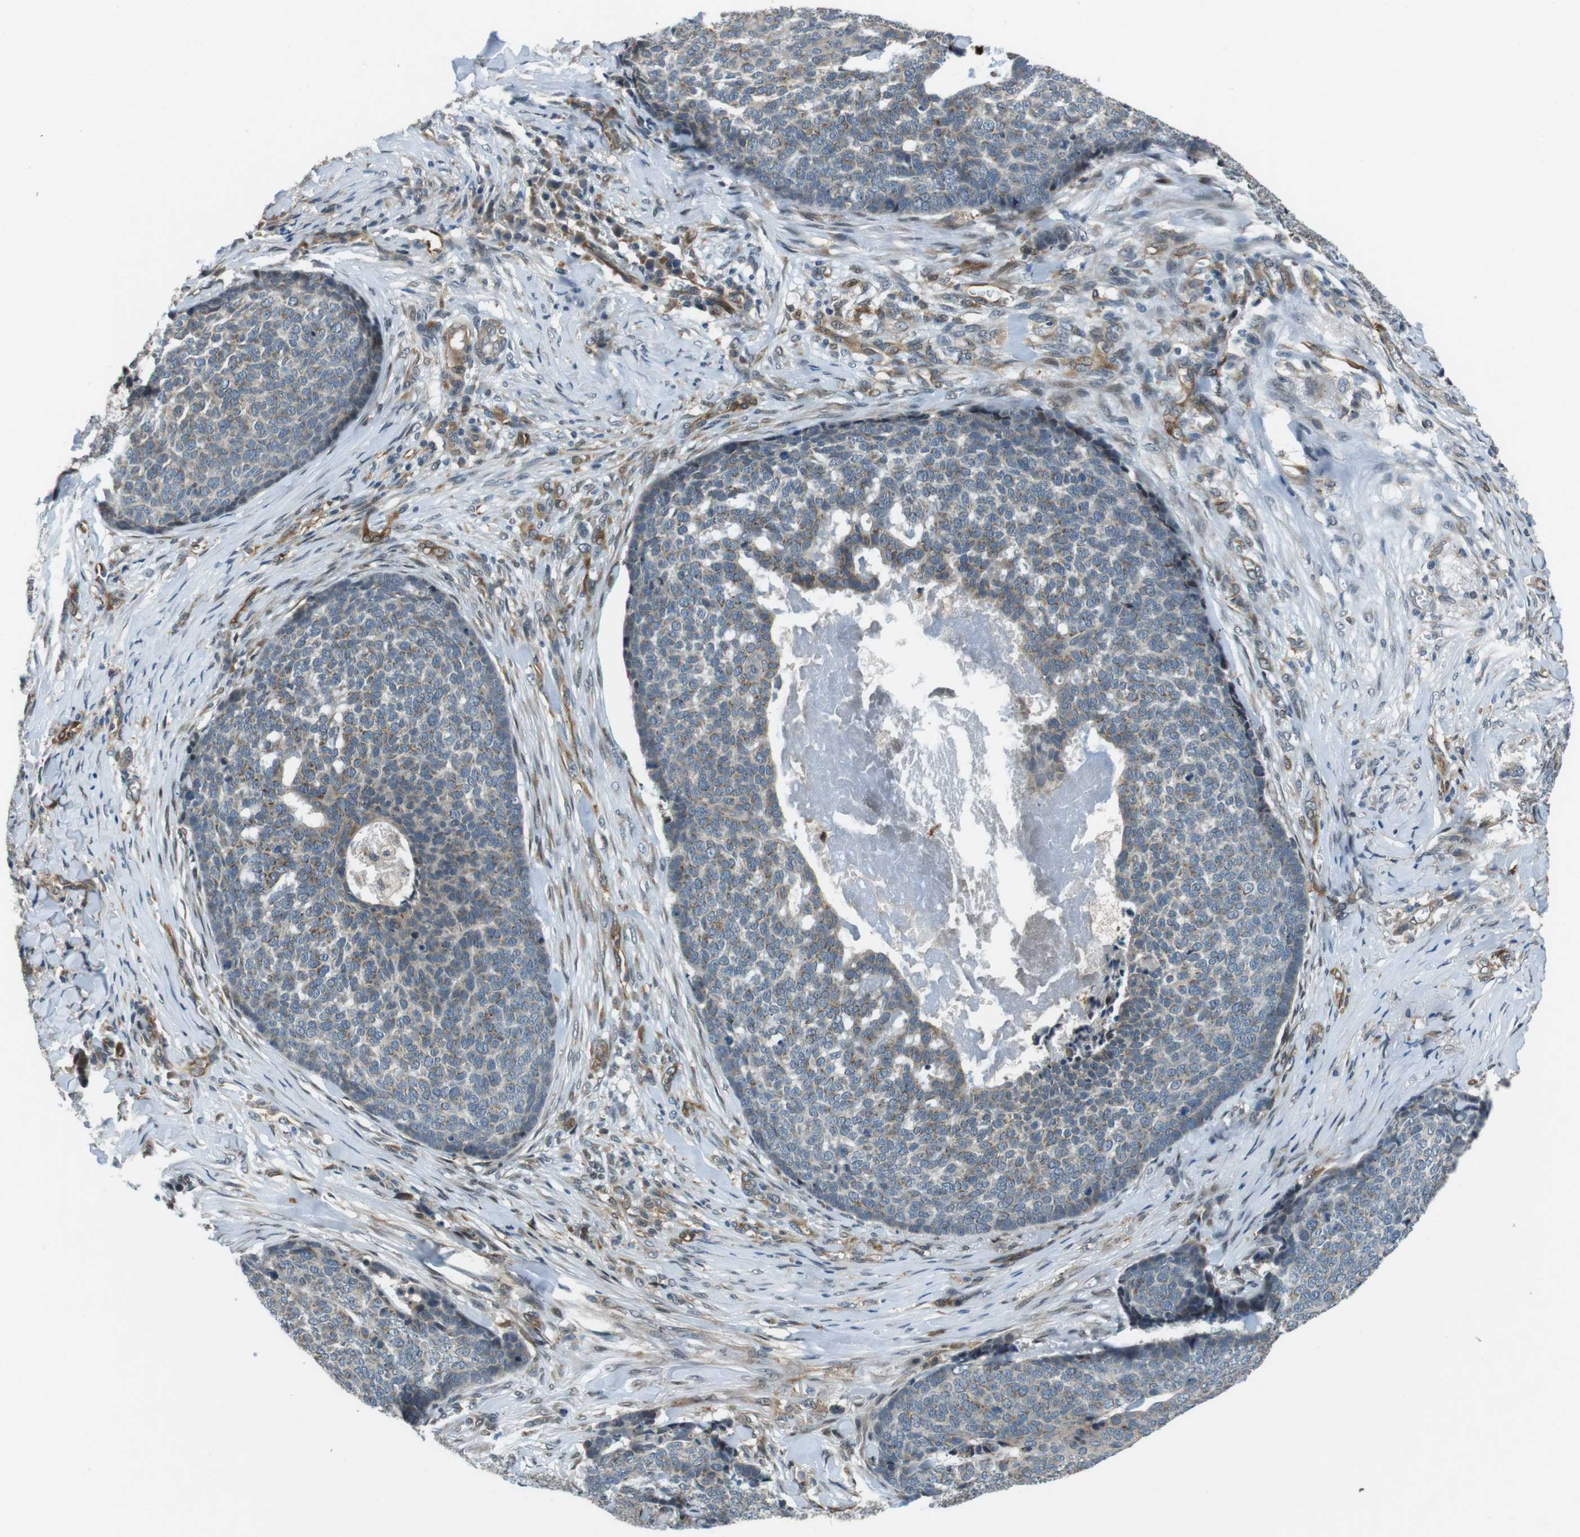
{"staining": {"intensity": "weak", "quantity": "<25%", "location": "cytoplasmic/membranous"}, "tissue": "skin cancer", "cell_type": "Tumor cells", "image_type": "cancer", "snomed": [{"axis": "morphology", "description": "Basal cell carcinoma"}, {"axis": "topography", "description": "Skin"}], "caption": "IHC of skin basal cell carcinoma shows no expression in tumor cells.", "gene": "PALD1", "patient": {"sex": "male", "age": 84}}